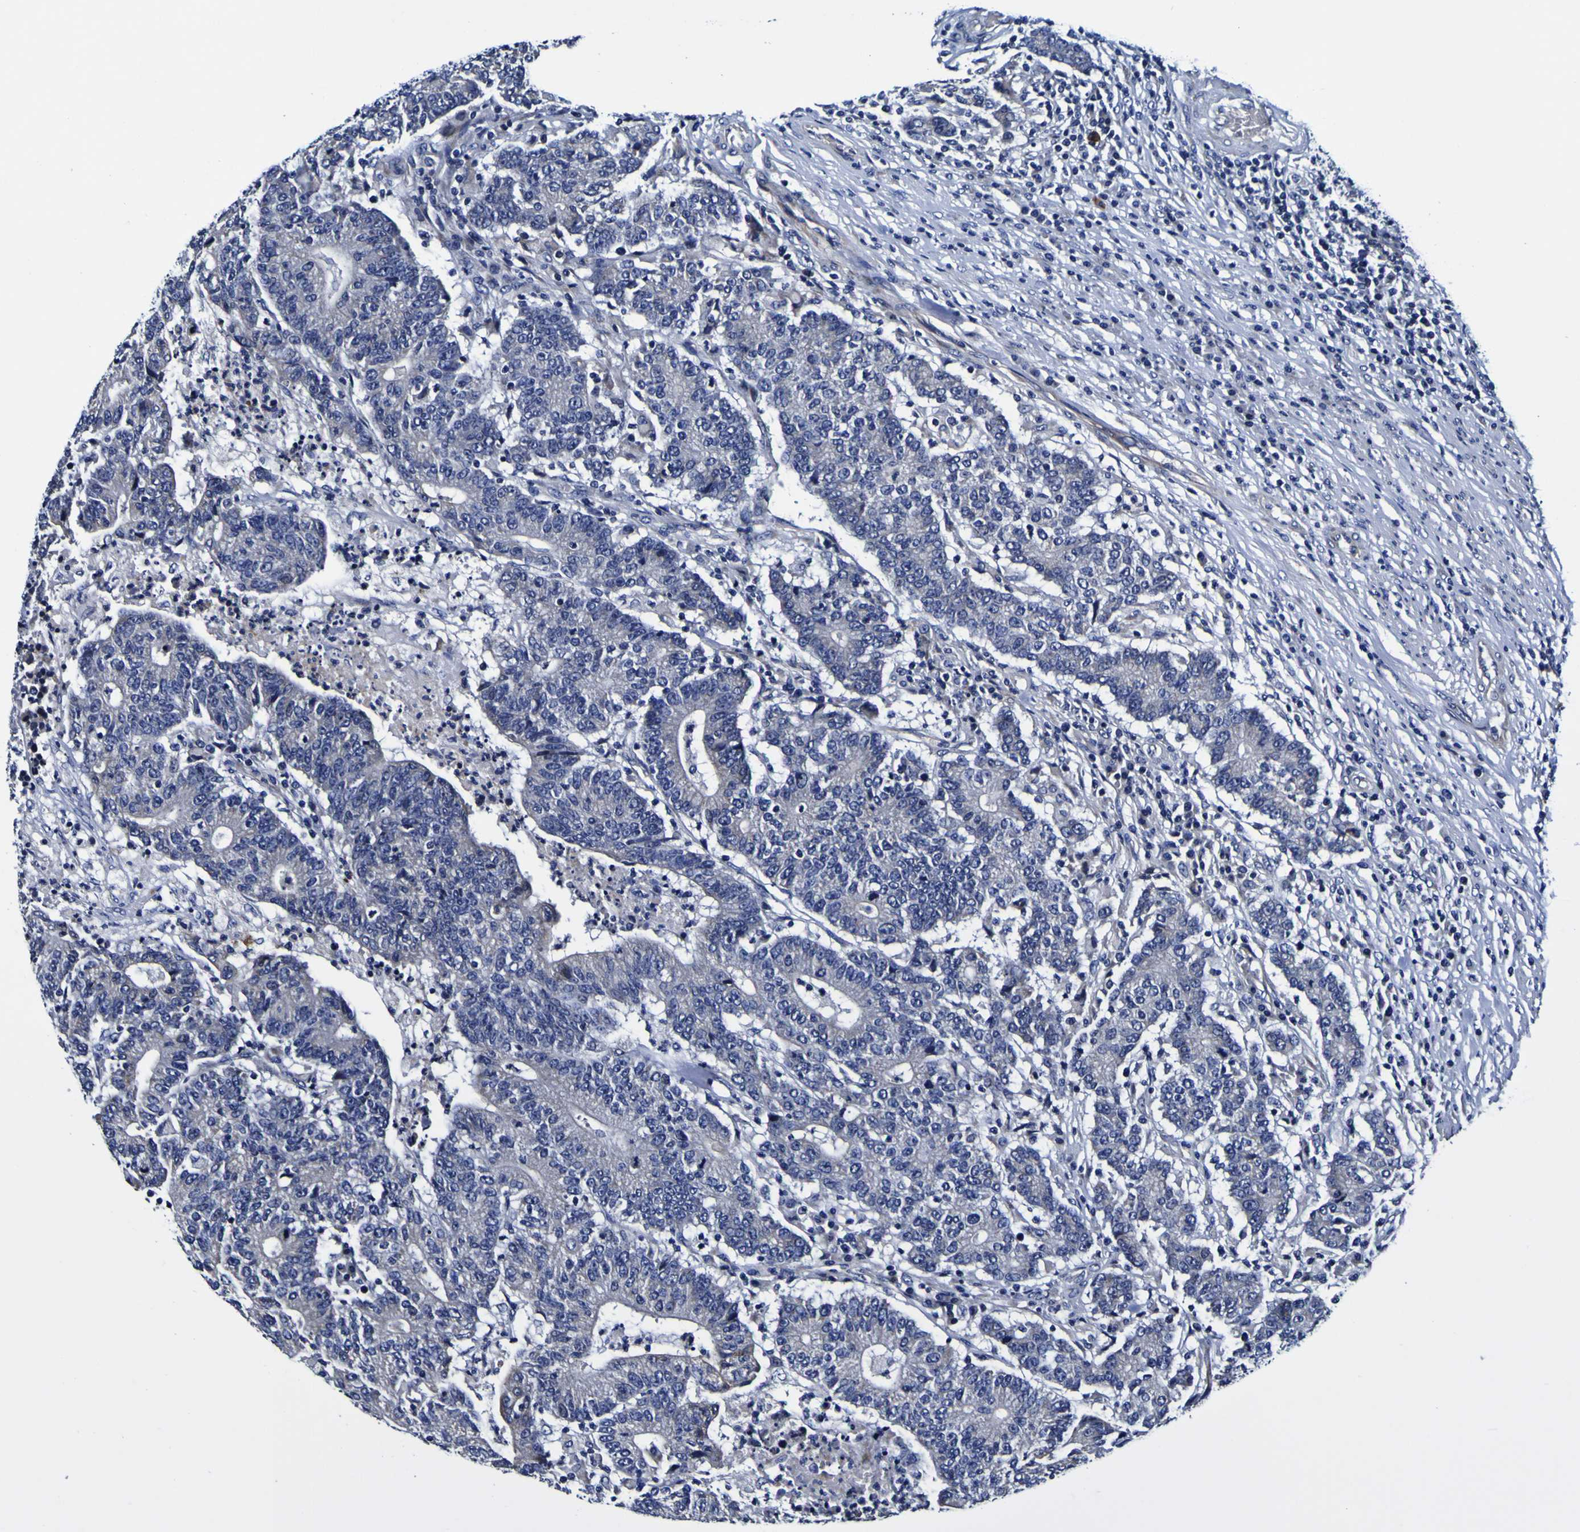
{"staining": {"intensity": "negative", "quantity": "none", "location": "none"}, "tissue": "colorectal cancer", "cell_type": "Tumor cells", "image_type": "cancer", "snomed": [{"axis": "morphology", "description": "Normal tissue, NOS"}, {"axis": "morphology", "description": "Adenocarcinoma, NOS"}, {"axis": "topography", "description": "Colon"}], "caption": "Histopathology image shows no protein positivity in tumor cells of colorectal adenocarcinoma tissue.", "gene": "PDLIM4", "patient": {"sex": "female", "age": 75}}